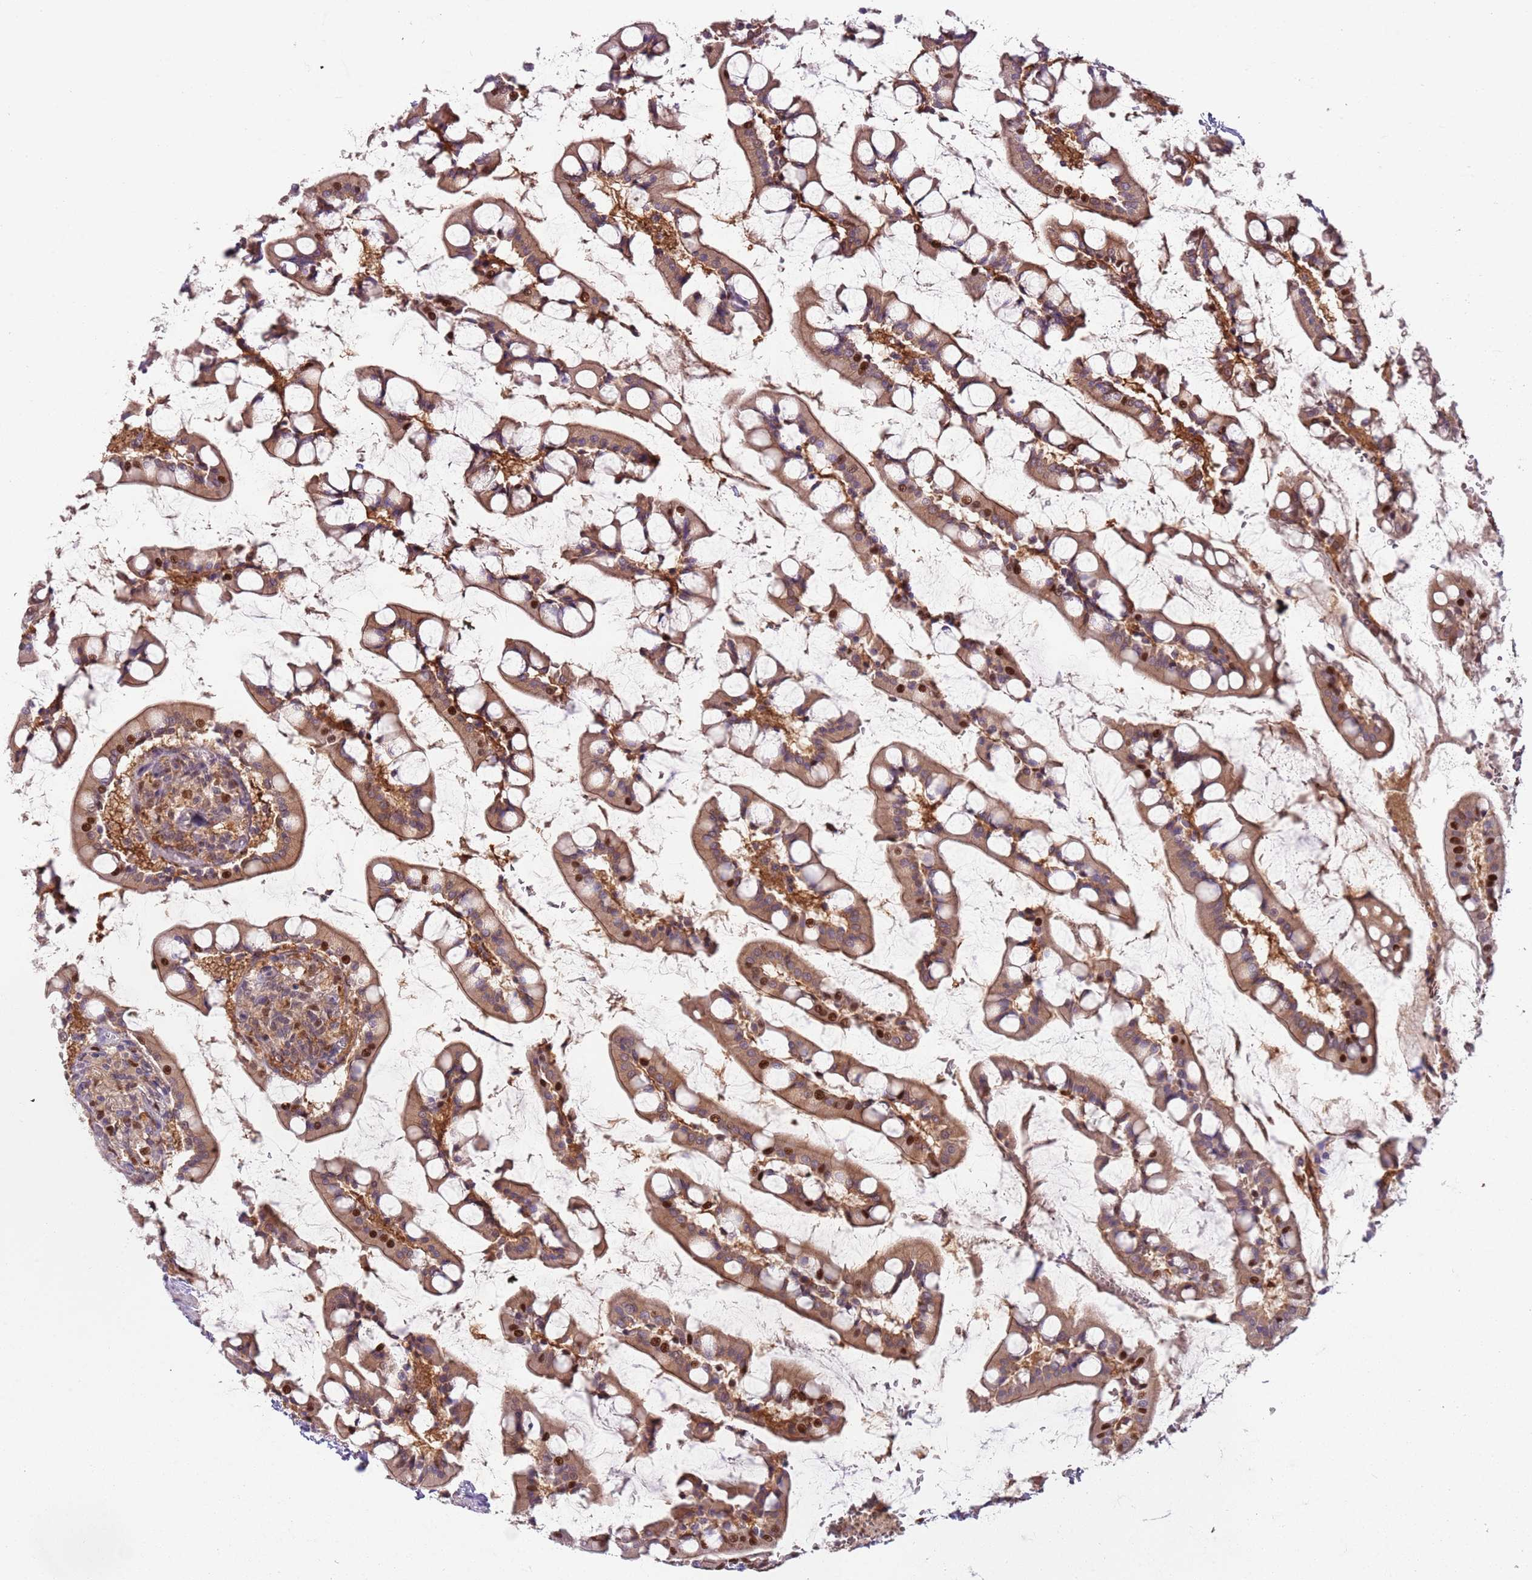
{"staining": {"intensity": "strong", "quantity": ">75%", "location": "cytoplasmic/membranous,nuclear"}, "tissue": "small intestine", "cell_type": "Glandular cells", "image_type": "normal", "snomed": [{"axis": "morphology", "description": "Normal tissue, NOS"}, {"axis": "topography", "description": "Small intestine"}], "caption": "This photomicrograph displays IHC staining of normal human small intestine, with high strong cytoplasmic/membranous,nuclear staining in approximately >75% of glandular cells.", "gene": "RMND5B", "patient": {"sex": "male", "age": 52}}